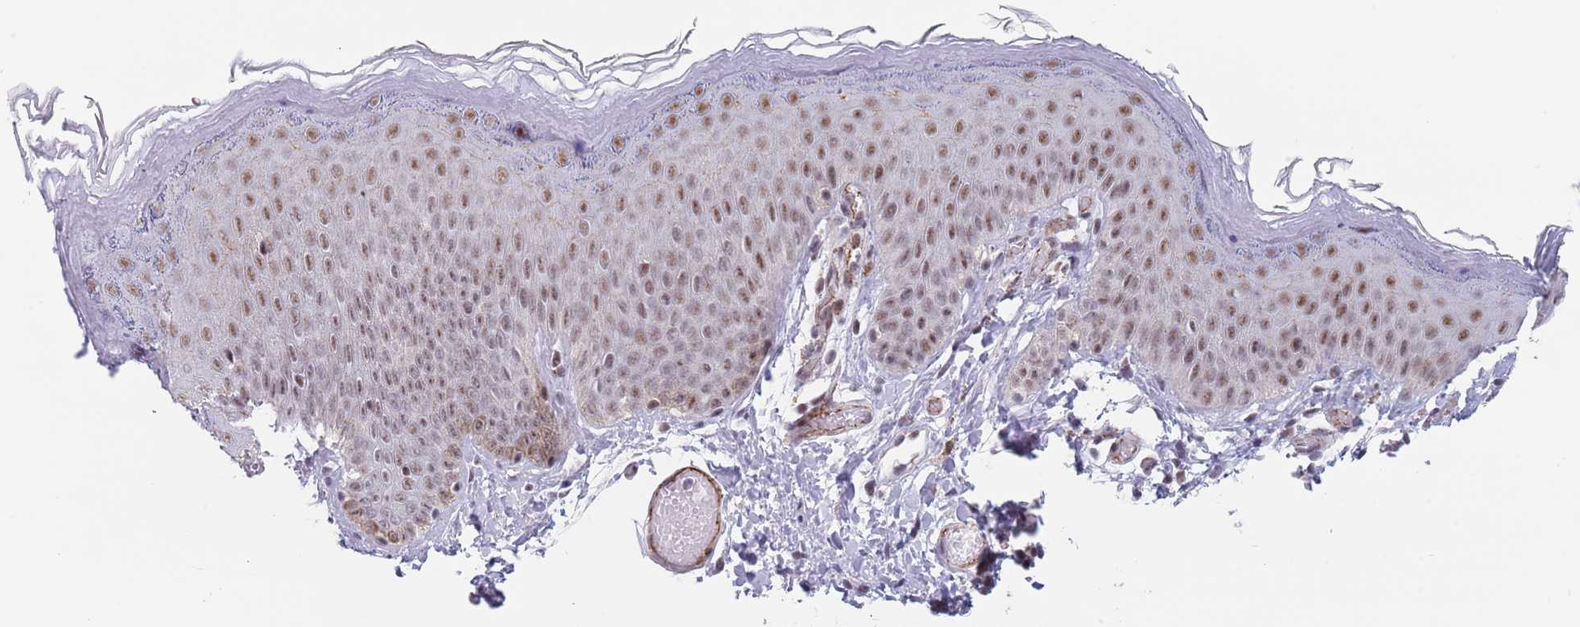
{"staining": {"intensity": "moderate", "quantity": ">75%", "location": "nuclear"}, "tissue": "skin", "cell_type": "Epidermal cells", "image_type": "normal", "snomed": [{"axis": "morphology", "description": "Normal tissue, NOS"}, {"axis": "topography", "description": "Anal"}], "caption": "There is medium levels of moderate nuclear positivity in epidermal cells of normal skin, as demonstrated by immunohistochemical staining (brown color).", "gene": "OR5A2", "patient": {"sex": "female", "age": 40}}